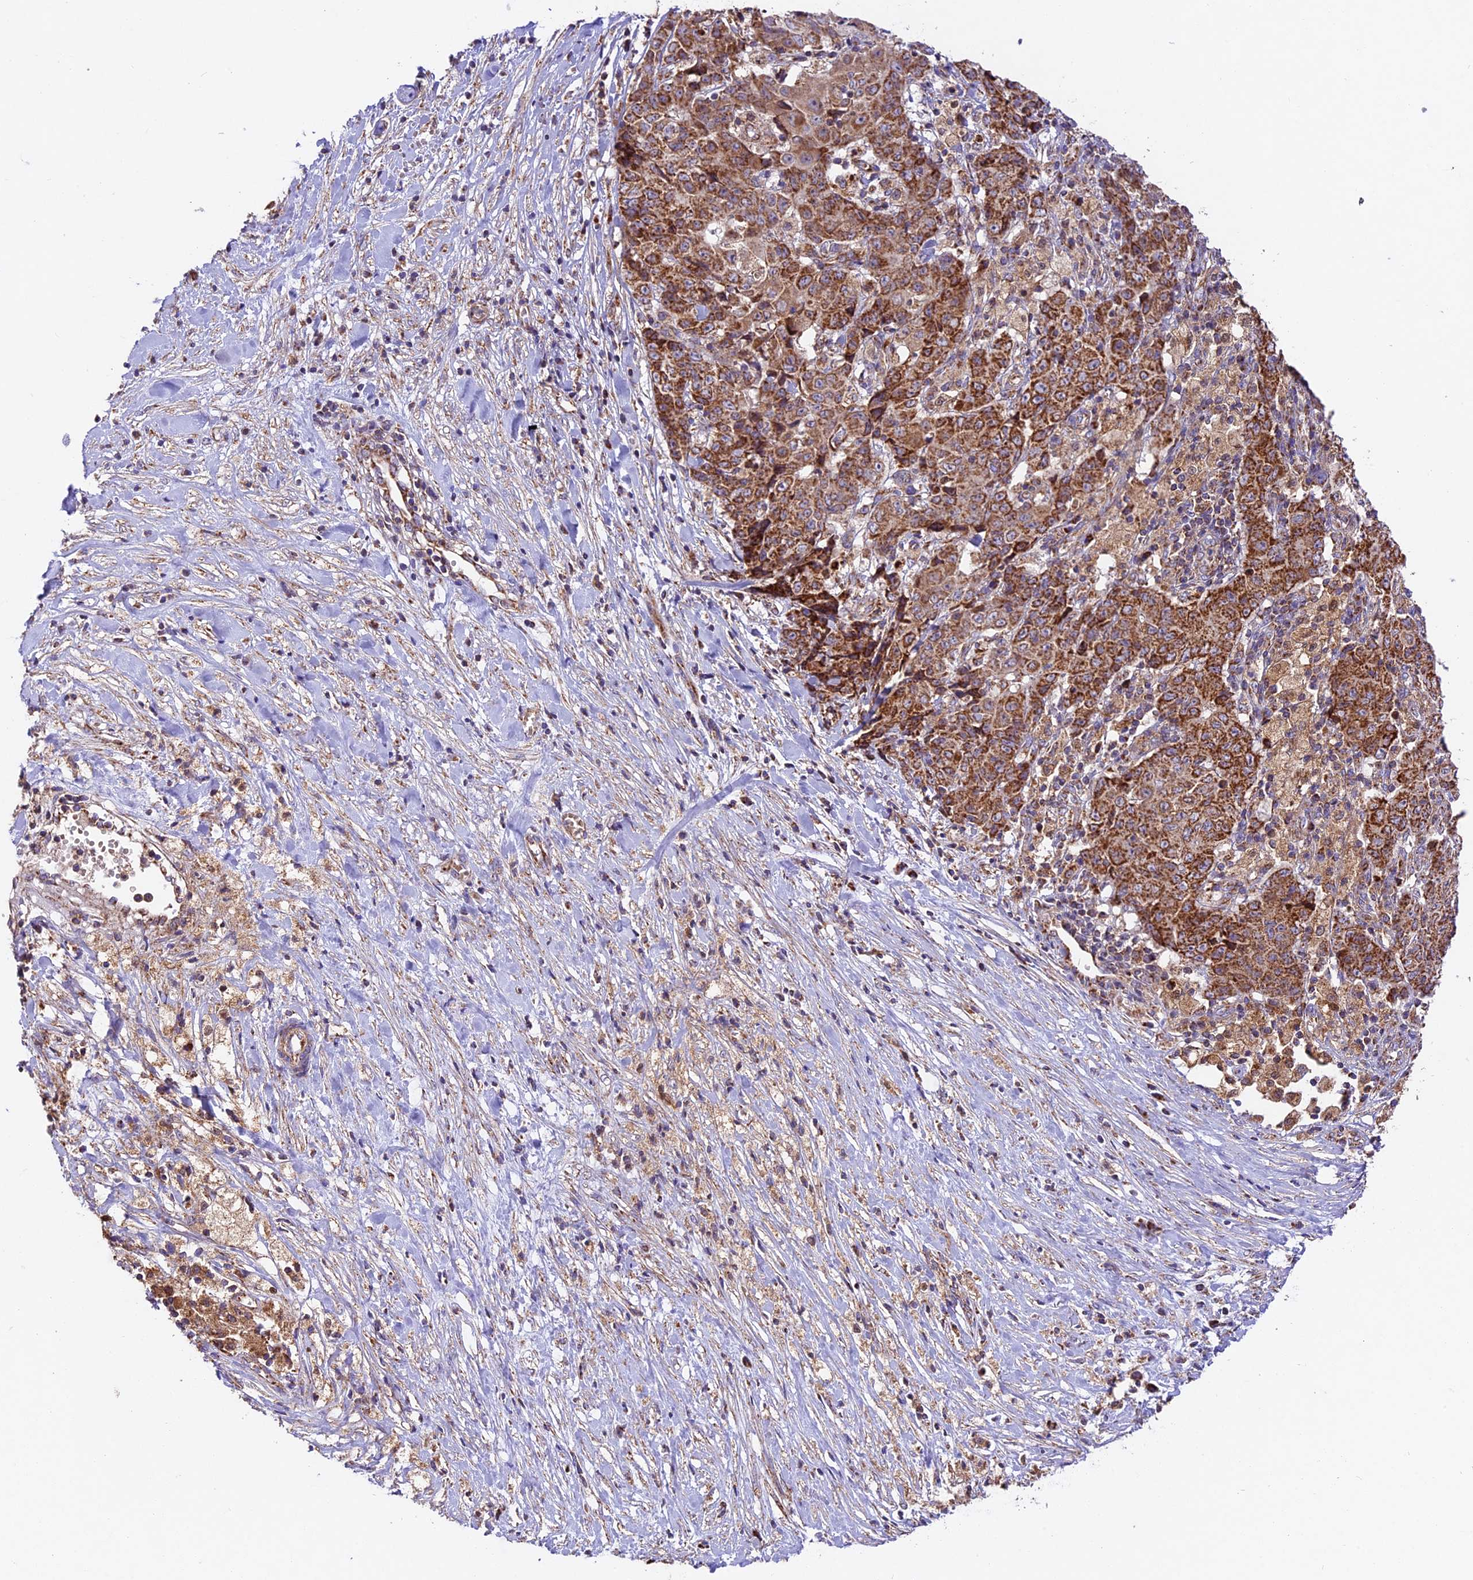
{"staining": {"intensity": "strong", "quantity": ">75%", "location": "cytoplasmic/membranous"}, "tissue": "ovarian cancer", "cell_type": "Tumor cells", "image_type": "cancer", "snomed": [{"axis": "morphology", "description": "Carcinoma, endometroid"}, {"axis": "topography", "description": "Ovary"}], "caption": "IHC of ovarian cancer (endometroid carcinoma) reveals high levels of strong cytoplasmic/membranous expression in about >75% of tumor cells. Using DAB (3,3'-diaminobenzidine) (brown) and hematoxylin (blue) stains, captured at high magnification using brightfield microscopy.", "gene": "NDUFA8", "patient": {"sex": "female", "age": 42}}